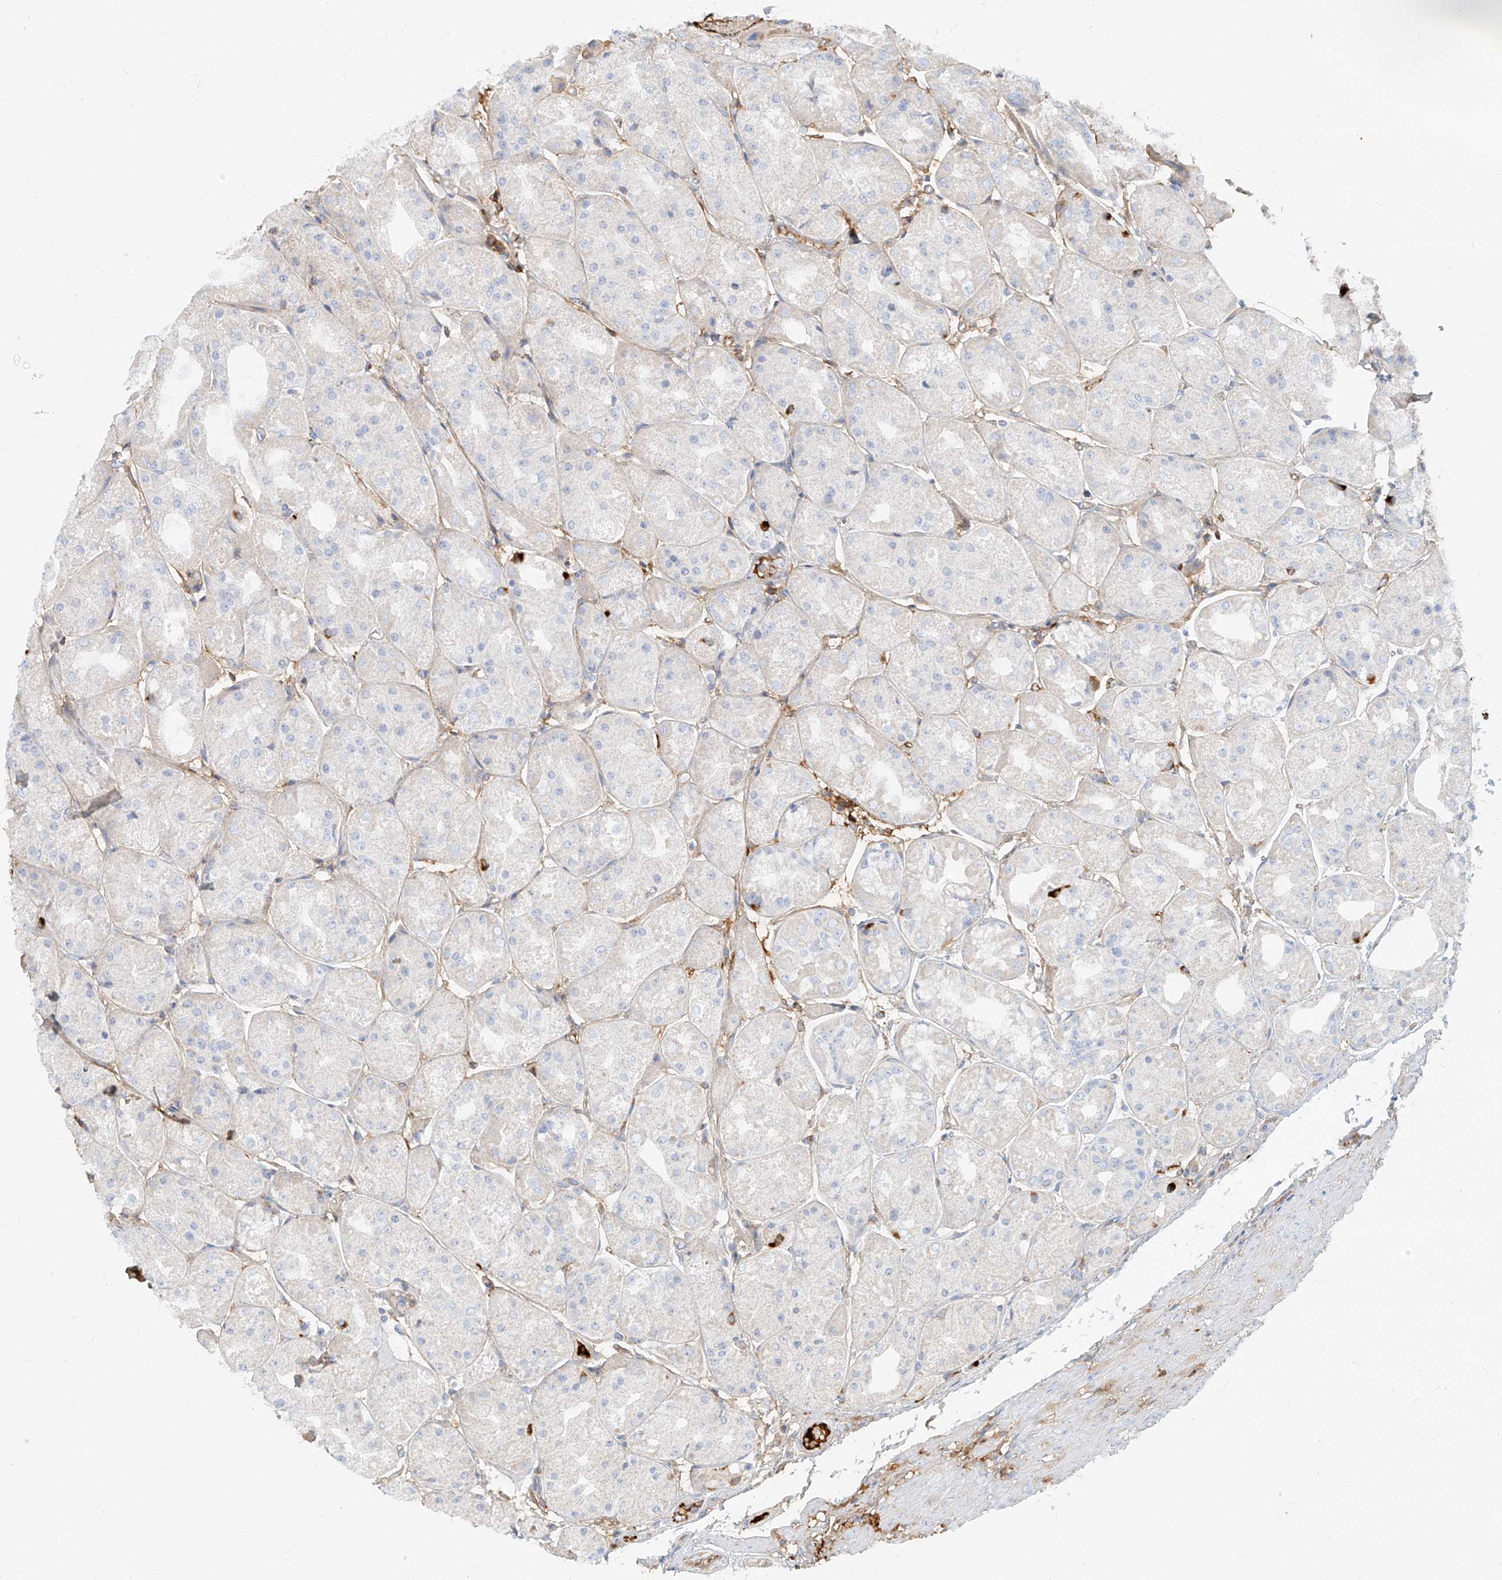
{"staining": {"intensity": "moderate", "quantity": "<25%", "location": "cytoplasmic/membranous"}, "tissue": "stomach", "cell_type": "Glandular cells", "image_type": "normal", "snomed": [{"axis": "morphology", "description": "Normal tissue, NOS"}, {"axis": "topography", "description": "Stomach, upper"}], "caption": "This is an image of immunohistochemistry staining of unremarkable stomach, which shows moderate expression in the cytoplasmic/membranous of glandular cells.", "gene": "OCSTAMP", "patient": {"sex": "male", "age": 72}}